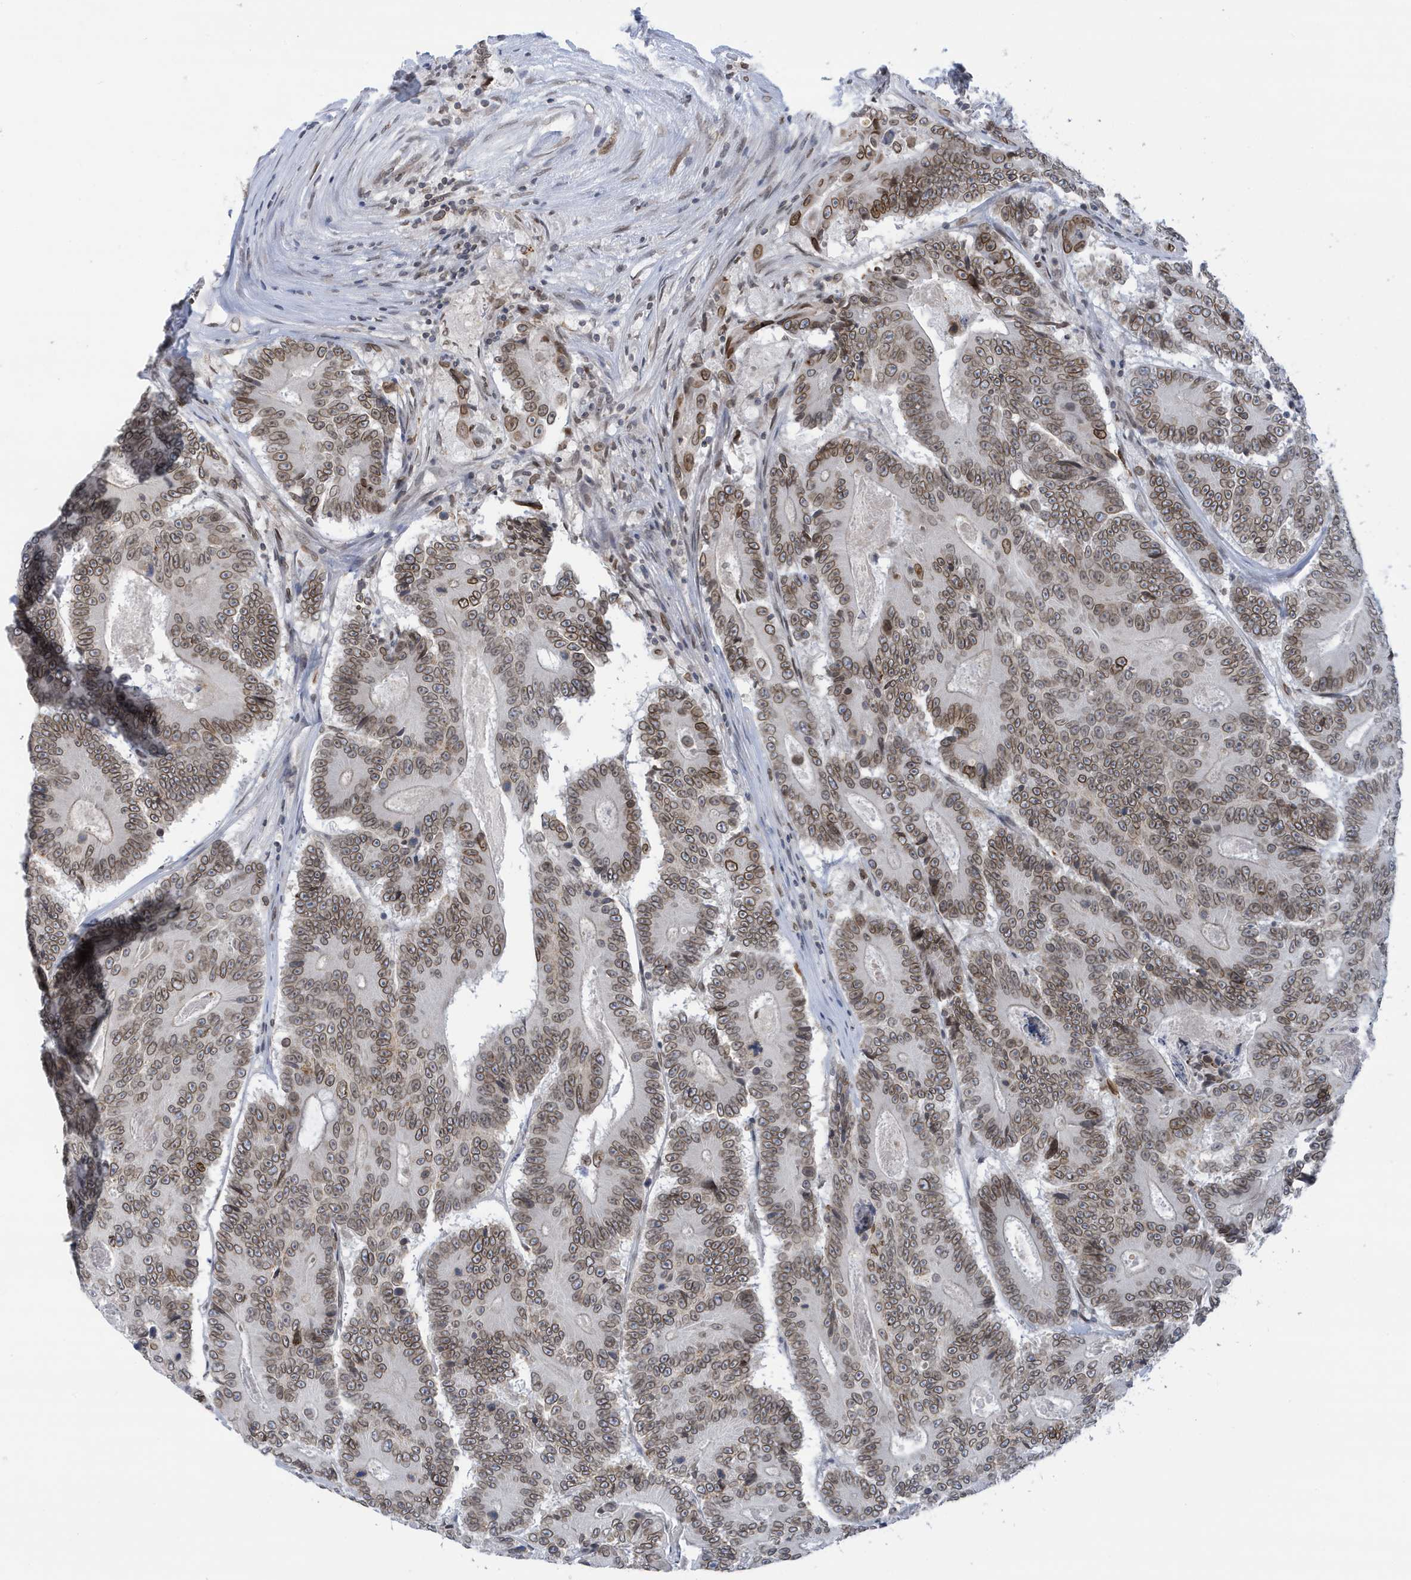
{"staining": {"intensity": "moderate", "quantity": ">75%", "location": "cytoplasmic/membranous,nuclear"}, "tissue": "colorectal cancer", "cell_type": "Tumor cells", "image_type": "cancer", "snomed": [{"axis": "morphology", "description": "Adenocarcinoma, NOS"}, {"axis": "topography", "description": "Colon"}], "caption": "Protein staining exhibits moderate cytoplasmic/membranous and nuclear expression in about >75% of tumor cells in colorectal cancer (adenocarcinoma). (Stains: DAB in brown, nuclei in blue, Microscopy: brightfield microscopy at high magnification).", "gene": "PCYT1A", "patient": {"sex": "male", "age": 83}}